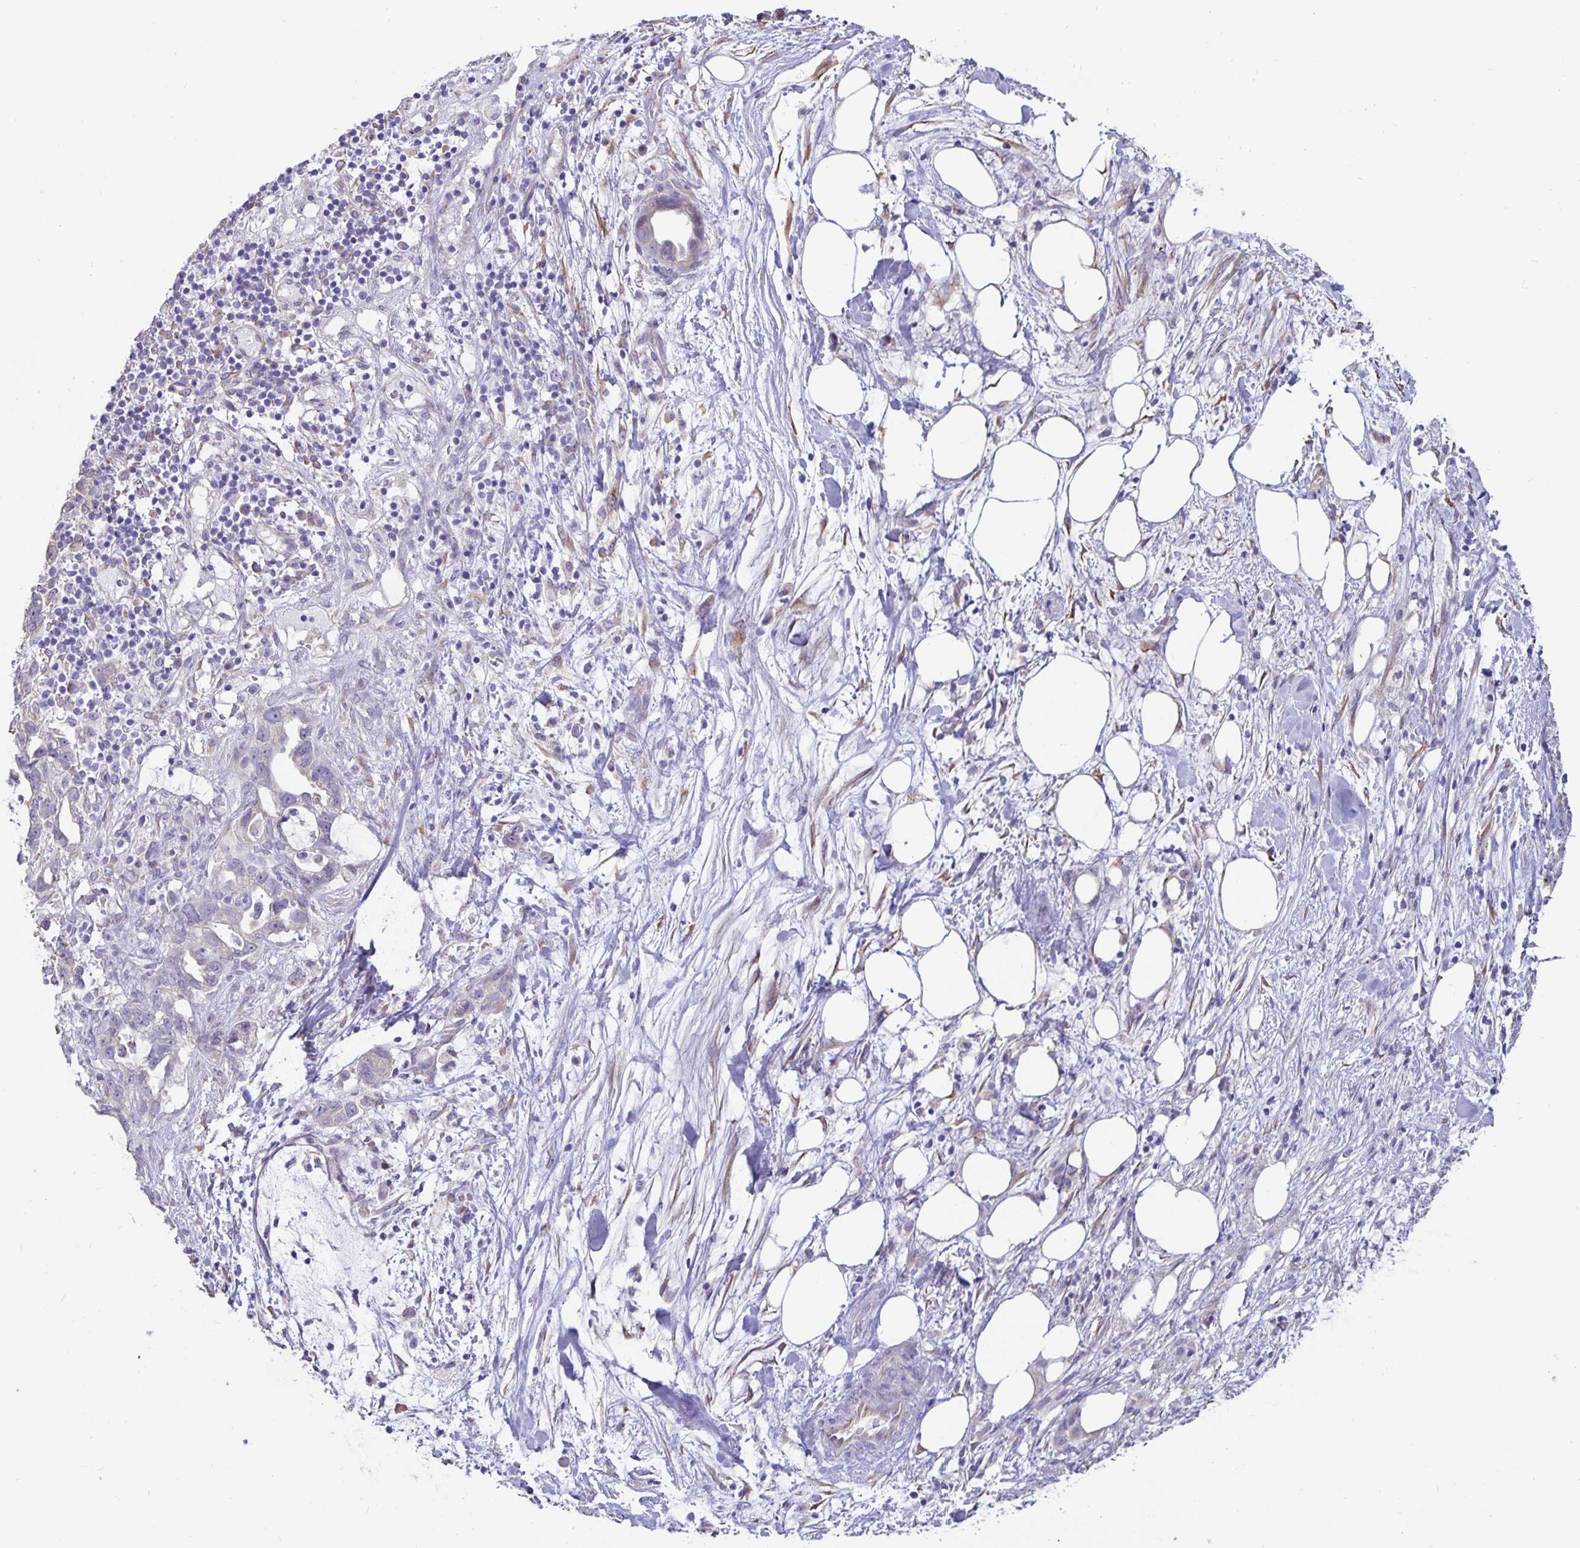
{"staining": {"intensity": "negative", "quantity": "none", "location": "none"}, "tissue": "pancreatic cancer", "cell_type": "Tumor cells", "image_type": "cancer", "snomed": [{"axis": "morphology", "description": "Adenocarcinoma, NOS"}, {"axis": "topography", "description": "Pancreas"}], "caption": "This image is of pancreatic adenocarcinoma stained with immunohistochemistry to label a protein in brown with the nuclei are counter-stained blue. There is no positivity in tumor cells.", "gene": "DNAI2", "patient": {"sex": "male", "age": 70}}